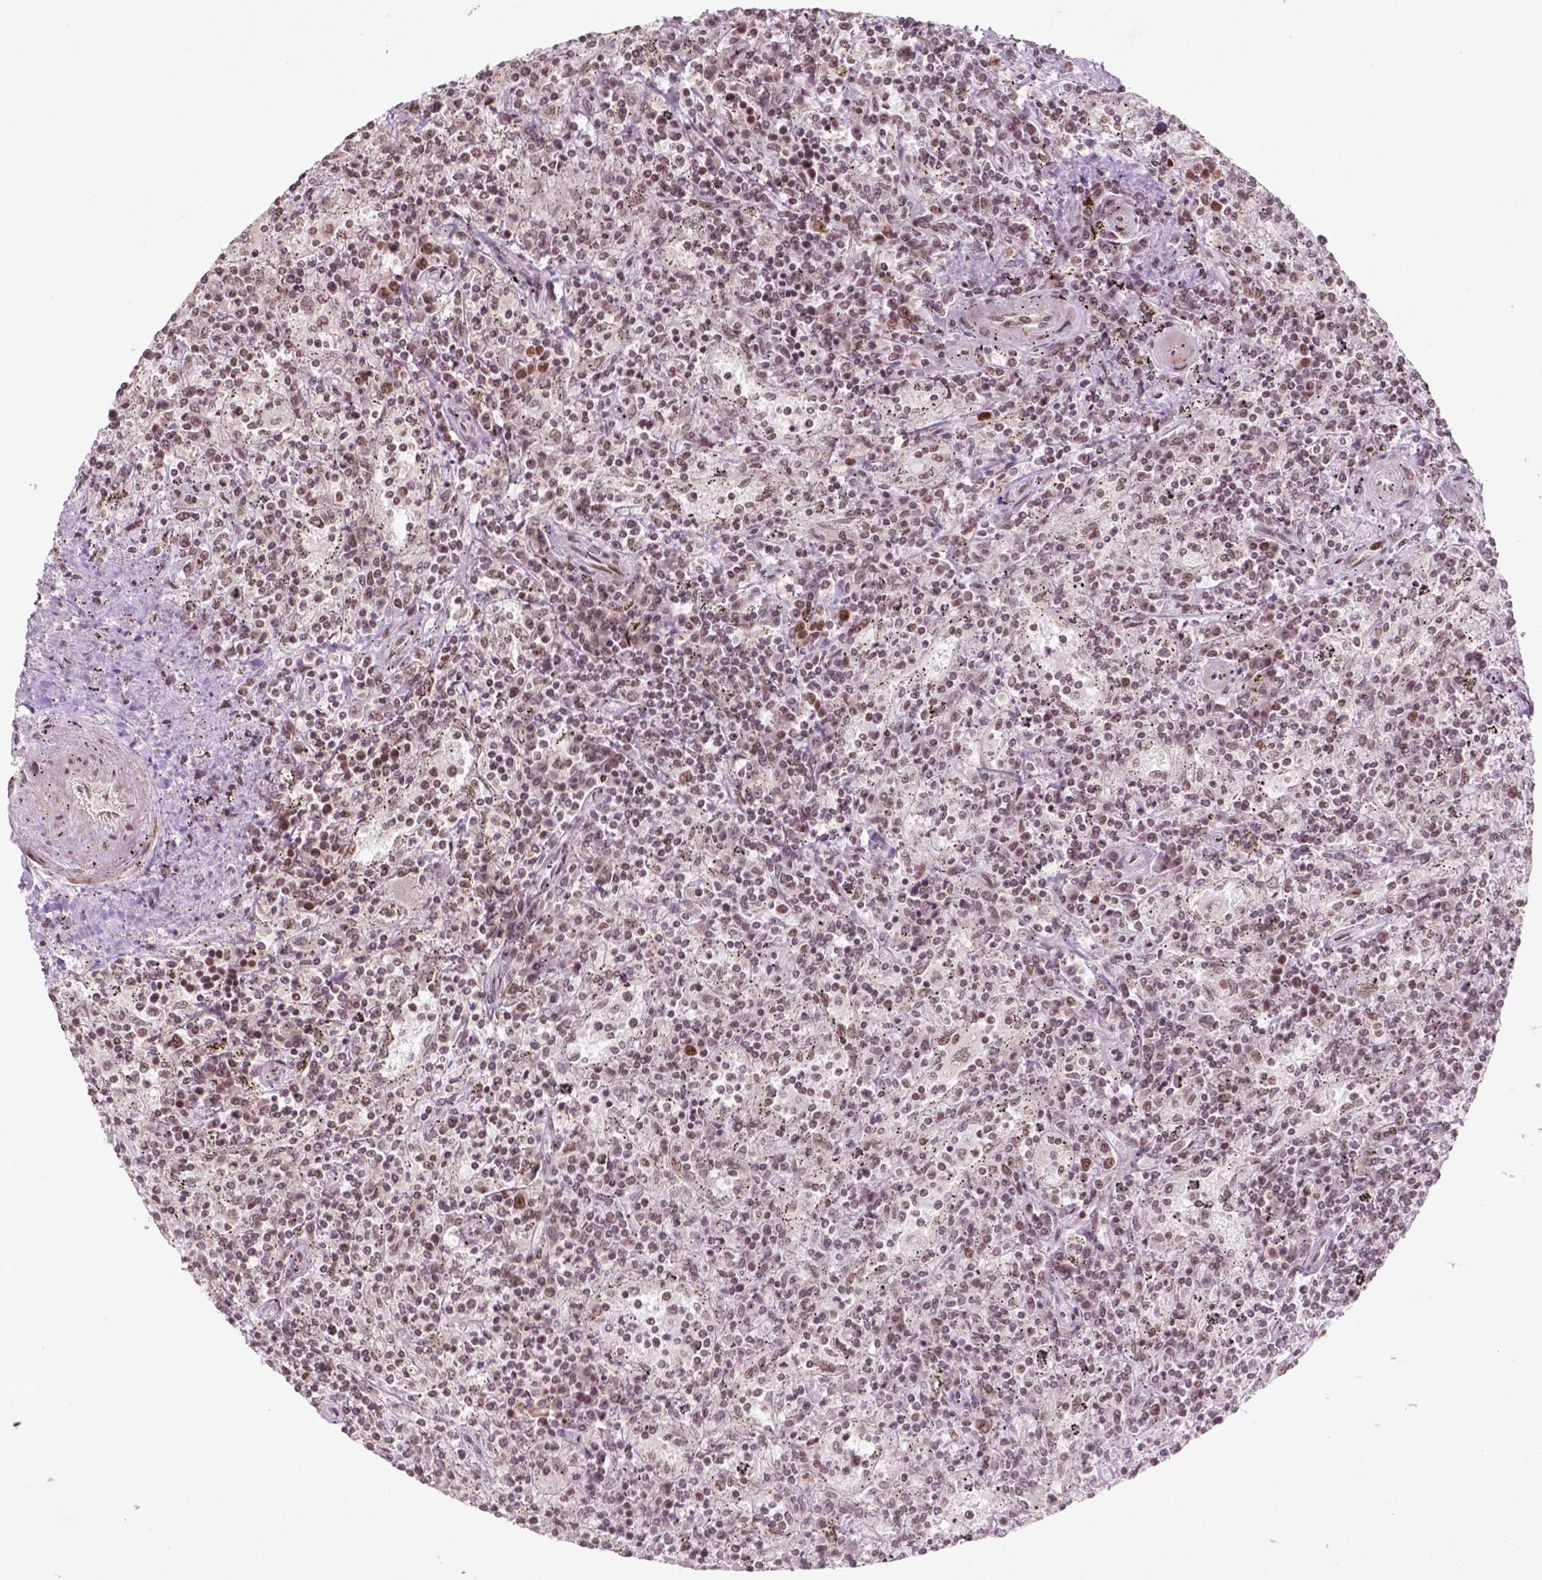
{"staining": {"intensity": "moderate", "quantity": ">75%", "location": "nuclear"}, "tissue": "lymphoma", "cell_type": "Tumor cells", "image_type": "cancer", "snomed": [{"axis": "morphology", "description": "Malignant lymphoma, non-Hodgkin's type, Low grade"}, {"axis": "topography", "description": "Spleen"}], "caption": "Protein analysis of malignant lymphoma, non-Hodgkin's type (low-grade) tissue shows moderate nuclear positivity in approximately >75% of tumor cells.", "gene": "HMG20B", "patient": {"sex": "male", "age": 62}}